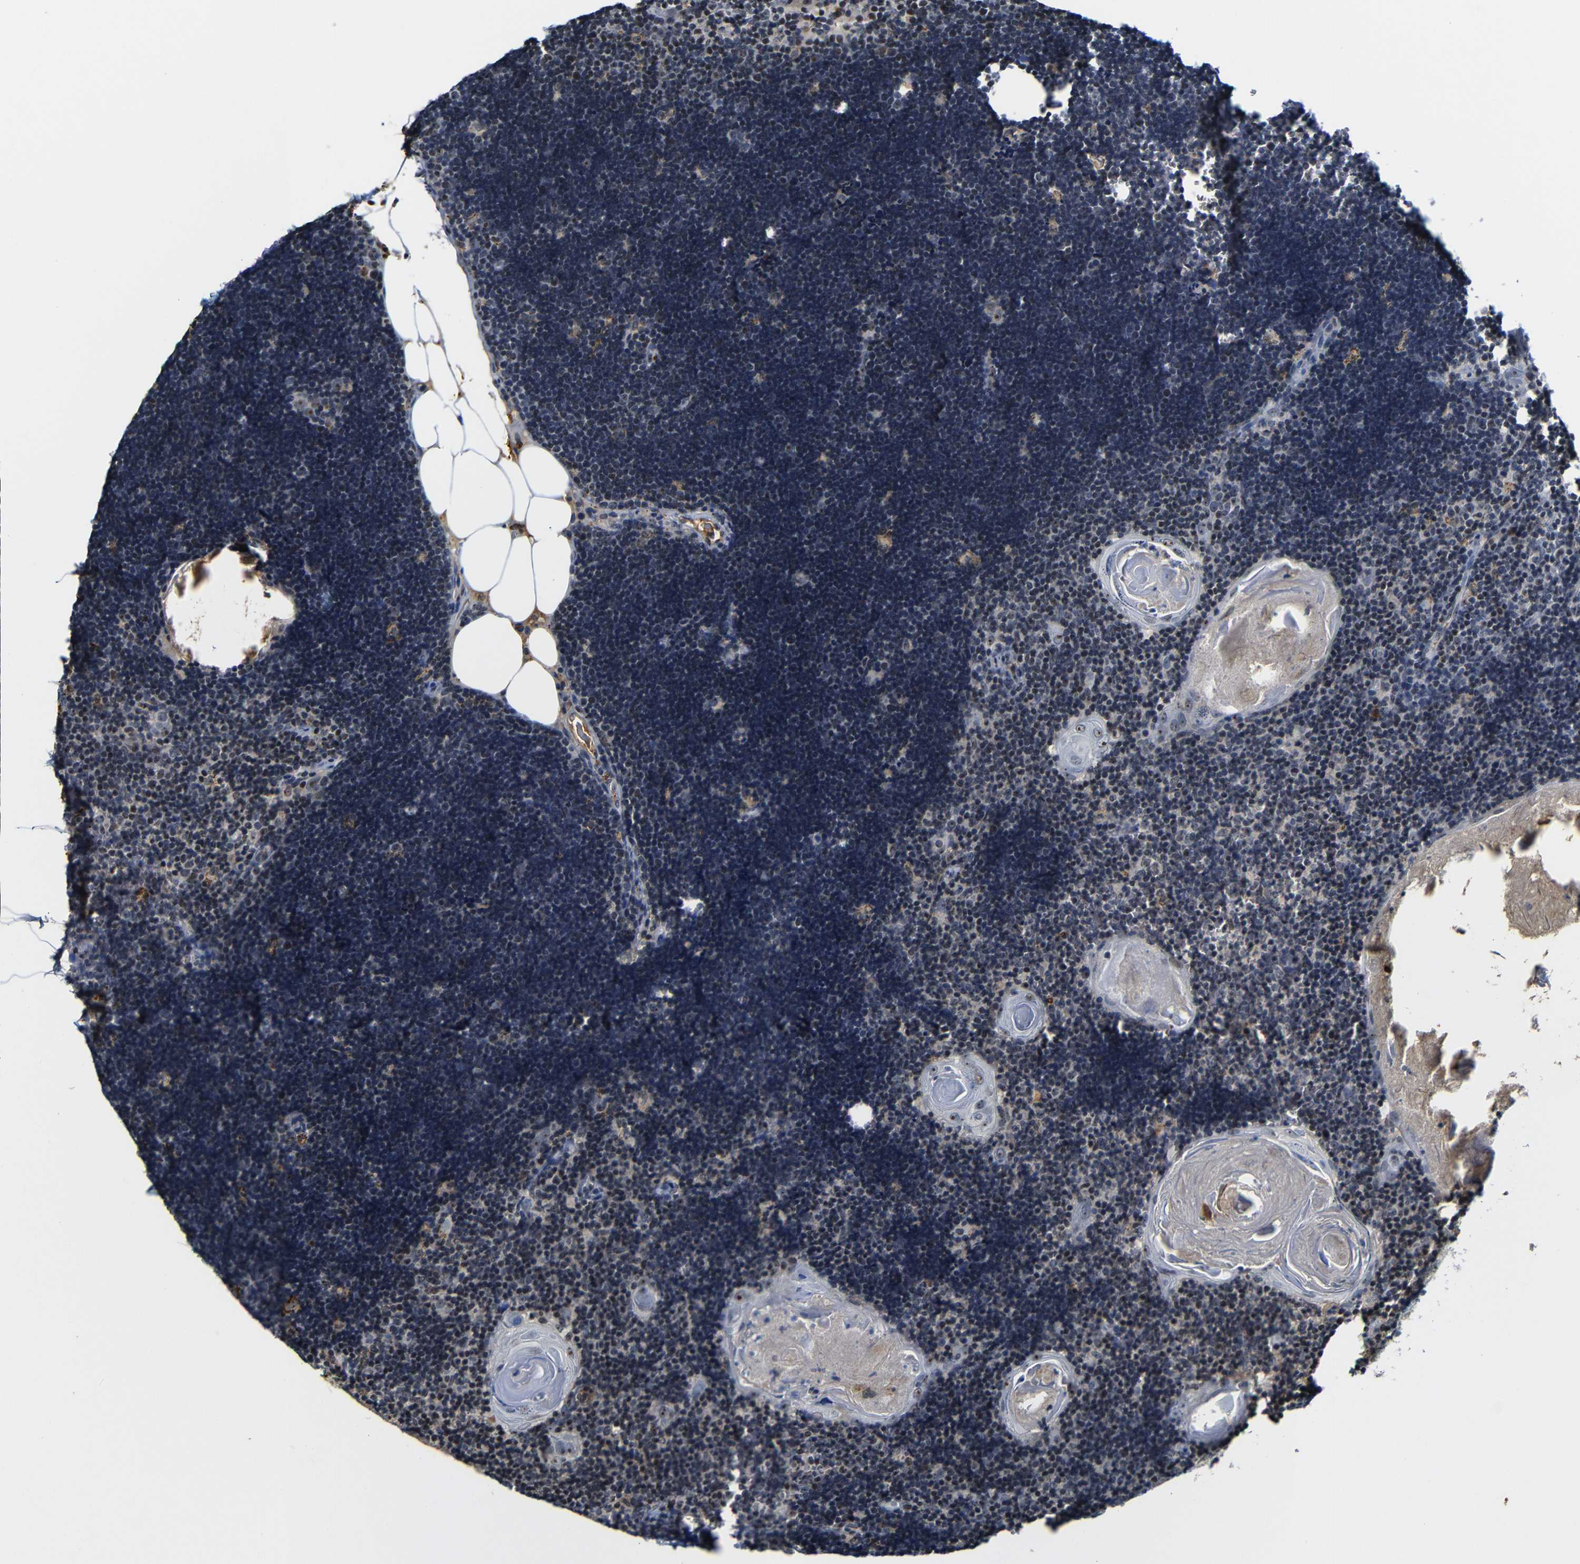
{"staining": {"intensity": "weak", "quantity": "25%-75%", "location": "cytoplasmic/membranous,nuclear"}, "tissue": "lymph node", "cell_type": "Germinal center cells", "image_type": "normal", "snomed": [{"axis": "morphology", "description": "Normal tissue, NOS"}, {"axis": "topography", "description": "Lymph node"}], "caption": "This image exhibits unremarkable lymph node stained with IHC to label a protein in brown. The cytoplasmic/membranous,nuclear of germinal center cells show weak positivity for the protein. Nuclei are counter-stained blue.", "gene": "MYC", "patient": {"sex": "male", "age": 33}}